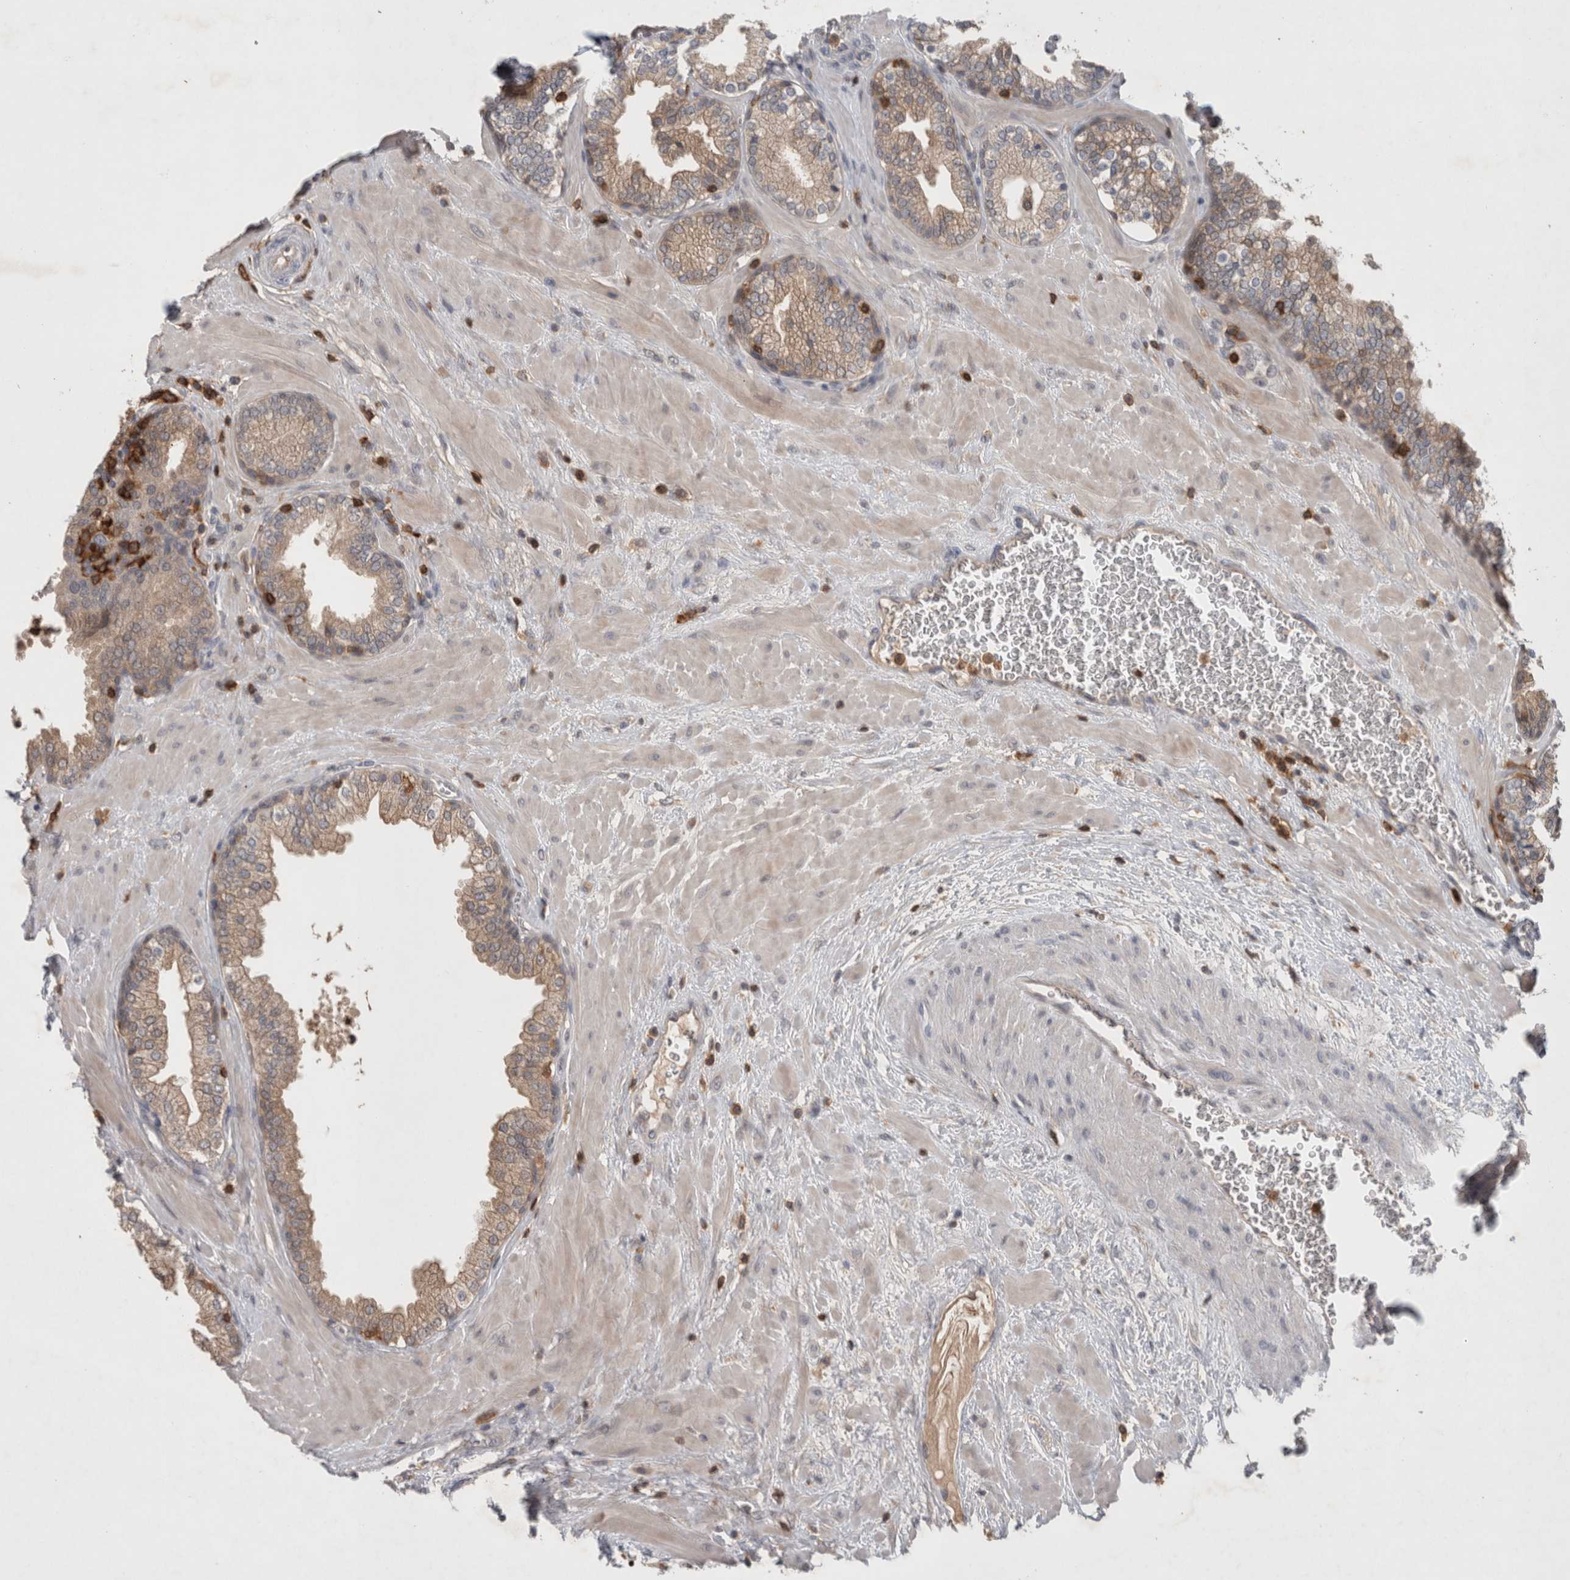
{"staining": {"intensity": "weak", "quantity": "<25%", "location": "cytoplasmic/membranous"}, "tissue": "prostate", "cell_type": "Glandular cells", "image_type": "normal", "snomed": [{"axis": "morphology", "description": "Normal tissue, NOS"}, {"axis": "topography", "description": "Prostate"}], "caption": "DAB (3,3'-diaminobenzidine) immunohistochemical staining of unremarkable prostate displays no significant staining in glandular cells. (DAB (3,3'-diaminobenzidine) IHC, high magnification).", "gene": "GFRA2", "patient": {"sex": "male", "age": 51}}